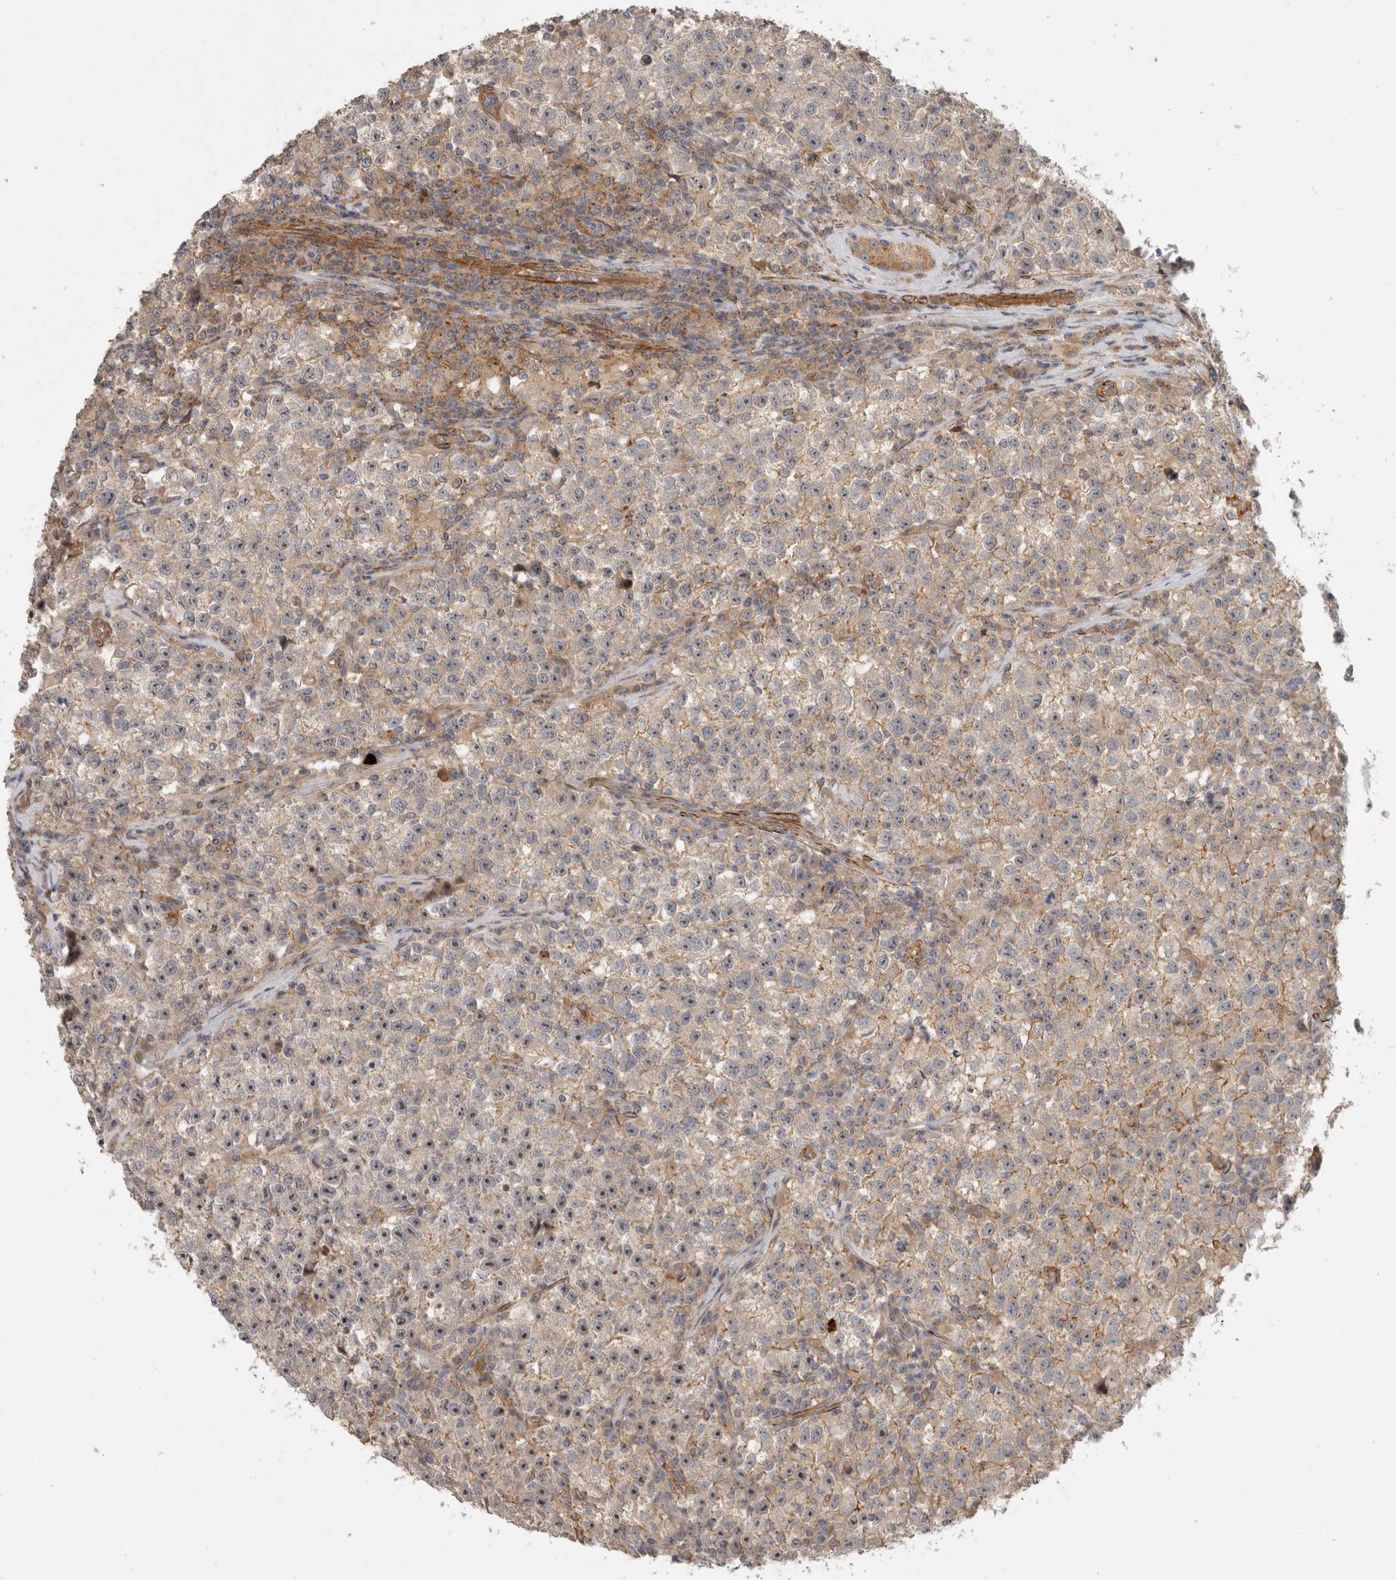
{"staining": {"intensity": "weak", "quantity": "25%-75%", "location": "cytoplasmic/membranous,nuclear"}, "tissue": "testis cancer", "cell_type": "Tumor cells", "image_type": "cancer", "snomed": [{"axis": "morphology", "description": "Seminoma, NOS"}, {"axis": "topography", "description": "Testis"}], "caption": "Brown immunohistochemical staining in human testis cancer shows weak cytoplasmic/membranous and nuclear staining in about 25%-75% of tumor cells. (IHC, brightfield microscopy, high magnification).", "gene": "SIPA1L2", "patient": {"sex": "male", "age": 22}}